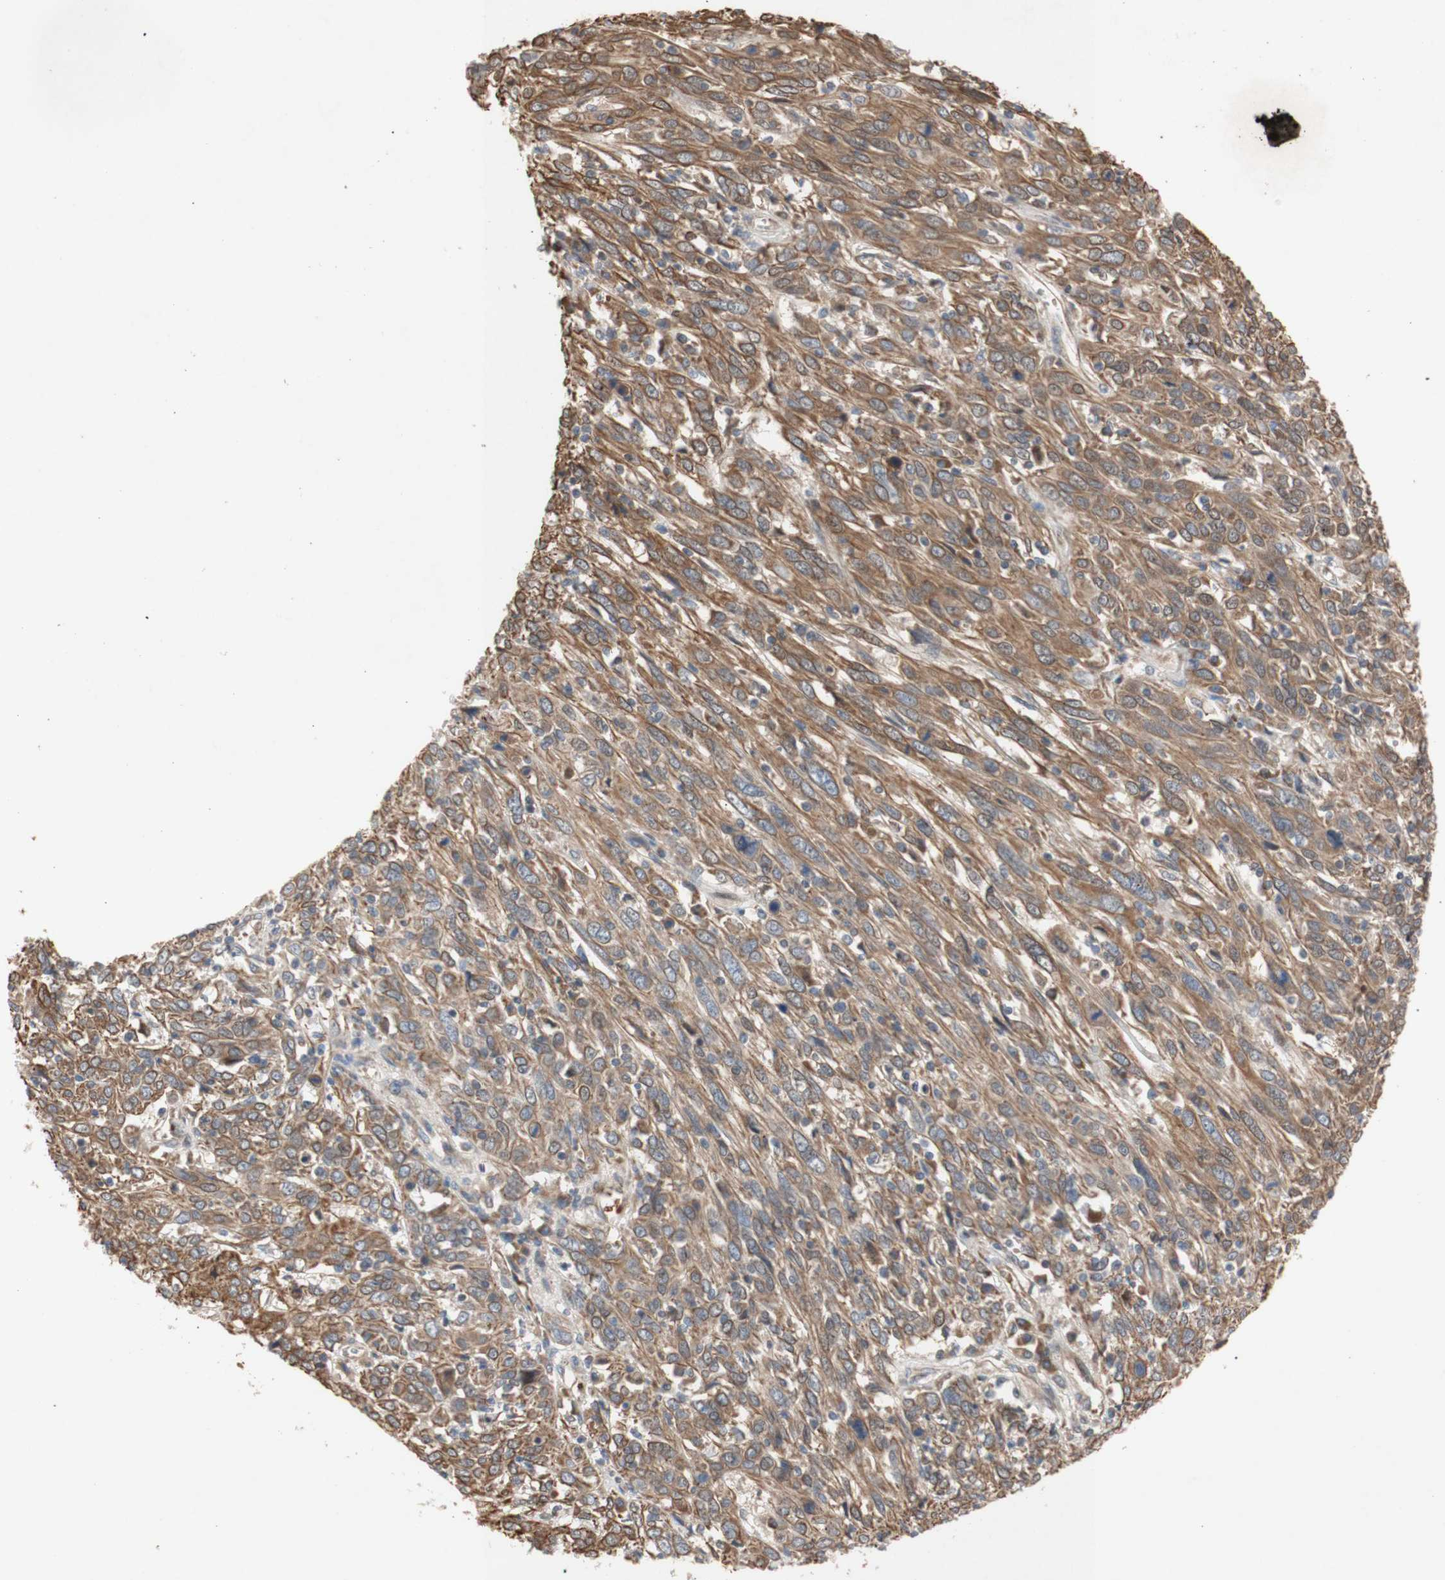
{"staining": {"intensity": "moderate", "quantity": ">75%", "location": "cytoplasmic/membranous"}, "tissue": "cervical cancer", "cell_type": "Tumor cells", "image_type": "cancer", "snomed": [{"axis": "morphology", "description": "Squamous cell carcinoma, NOS"}, {"axis": "topography", "description": "Cervix"}], "caption": "A high-resolution photomicrograph shows immunohistochemistry staining of cervical cancer (squamous cell carcinoma), which reveals moderate cytoplasmic/membranous positivity in approximately >75% of tumor cells.", "gene": "PKN1", "patient": {"sex": "female", "age": 46}}